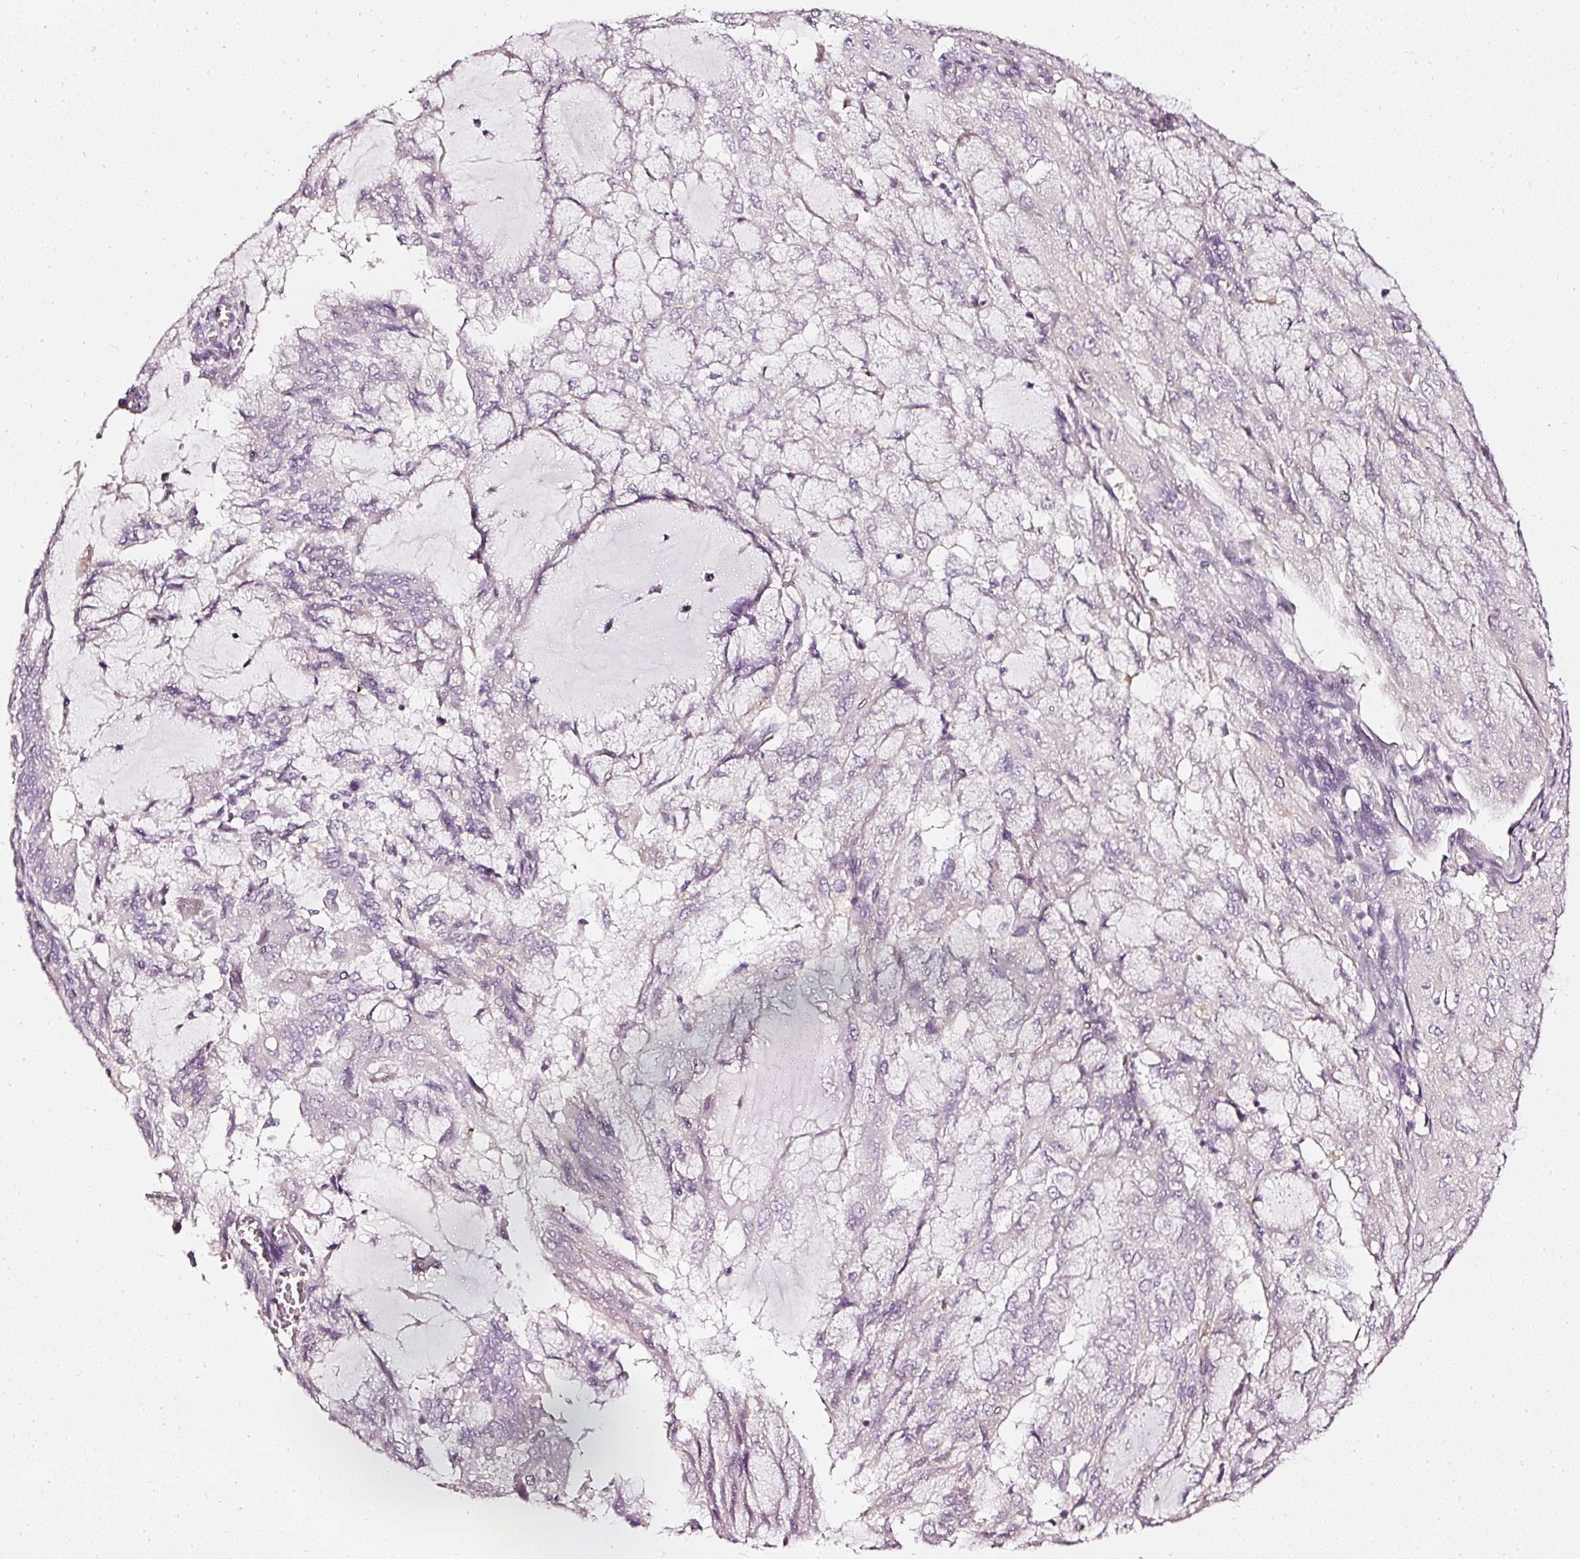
{"staining": {"intensity": "negative", "quantity": "none", "location": "none"}, "tissue": "endometrial cancer", "cell_type": "Tumor cells", "image_type": "cancer", "snomed": [{"axis": "morphology", "description": "Adenocarcinoma, NOS"}, {"axis": "topography", "description": "Endometrium"}], "caption": "Tumor cells are negative for protein expression in human adenocarcinoma (endometrial).", "gene": "CNP", "patient": {"sex": "female", "age": 81}}